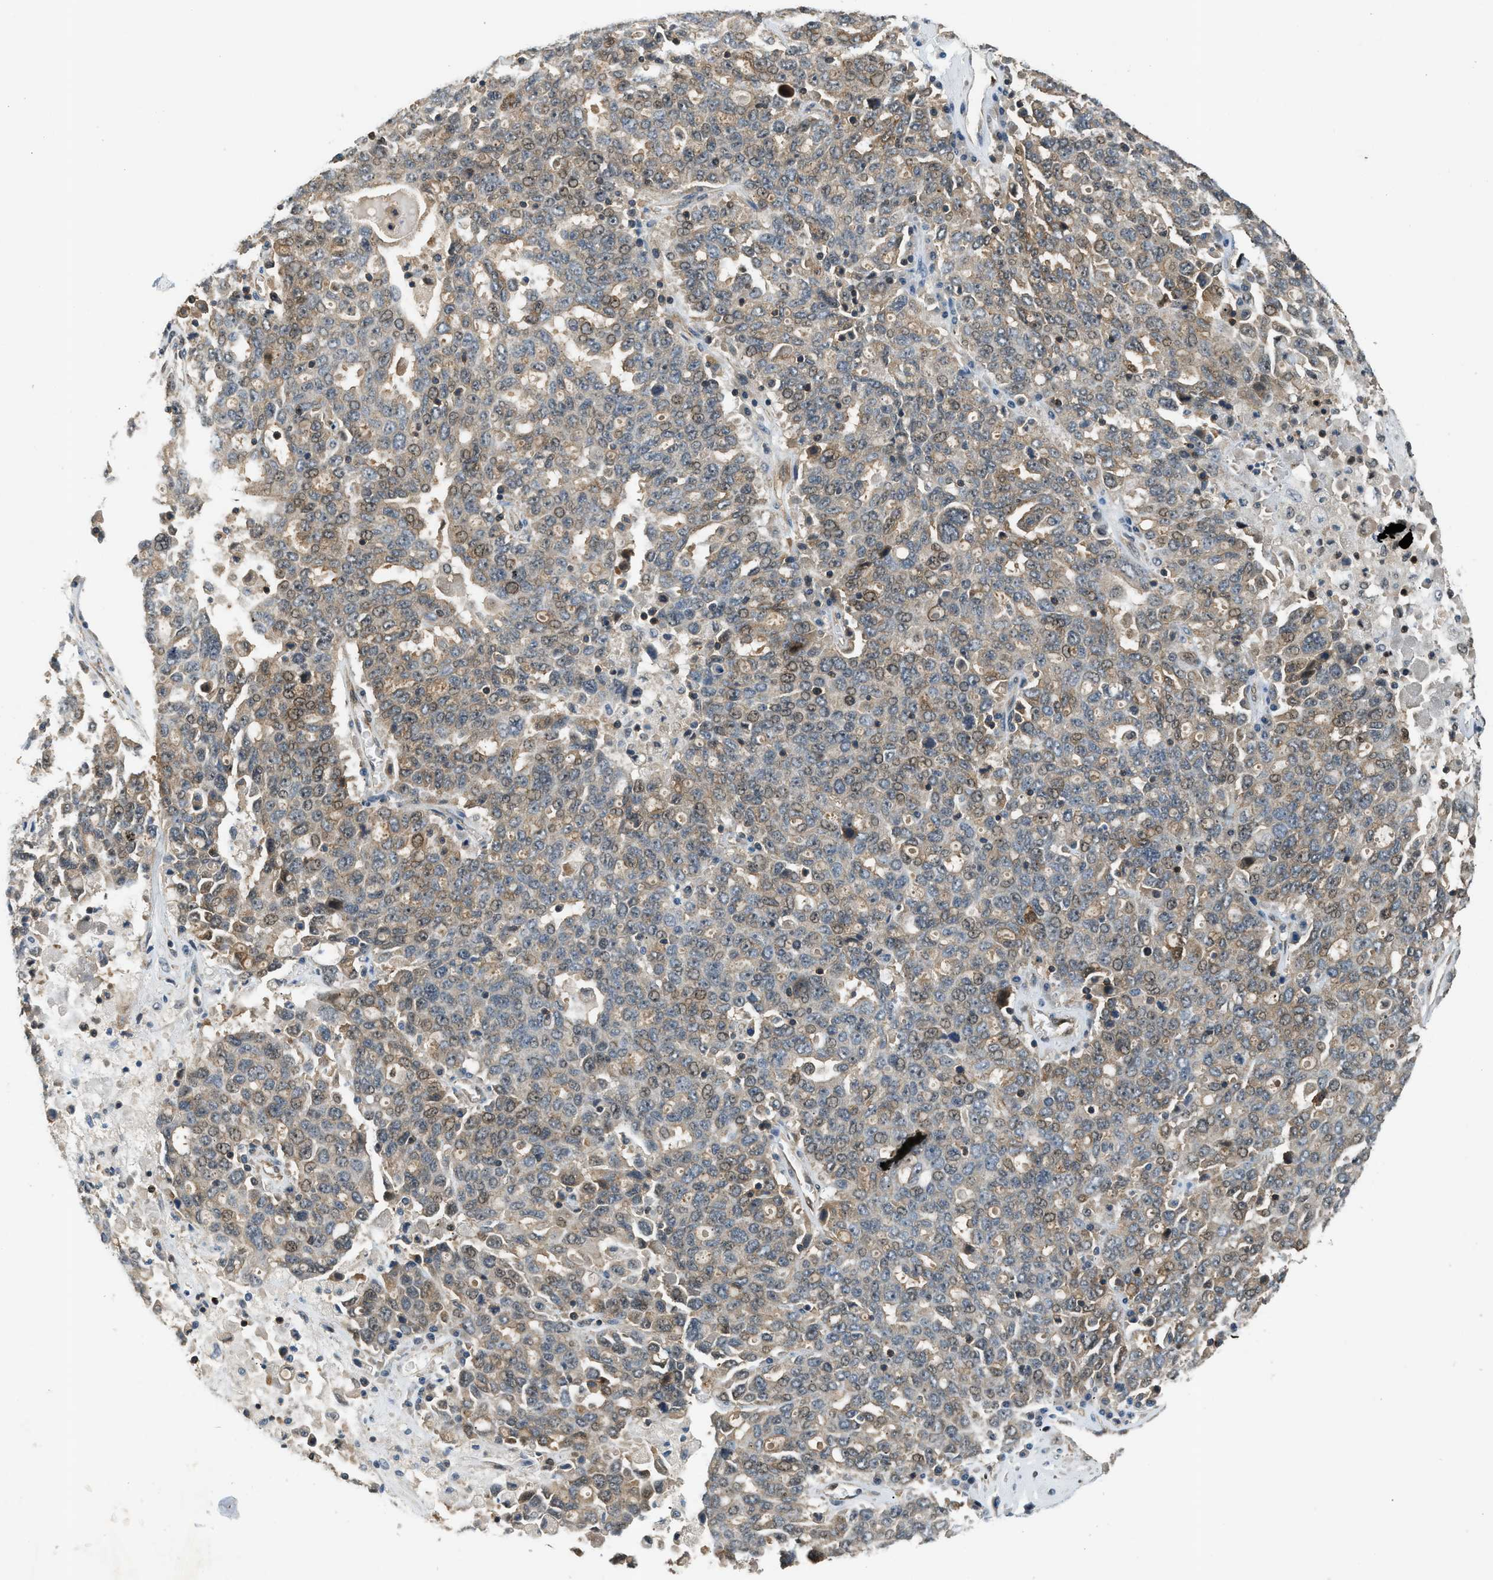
{"staining": {"intensity": "weak", "quantity": "25%-75%", "location": "cytoplasmic/membranous,nuclear"}, "tissue": "ovarian cancer", "cell_type": "Tumor cells", "image_type": "cancer", "snomed": [{"axis": "morphology", "description": "Carcinoma, endometroid"}, {"axis": "topography", "description": "Ovary"}], "caption": "Ovarian cancer stained for a protein (brown) demonstrates weak cytoplasmic/membranous and nuclear positive positivity in approximately 25%-75% of tumor cells.", "gene": "CBLB", "patient": {"sex": "female", "age": 62}}